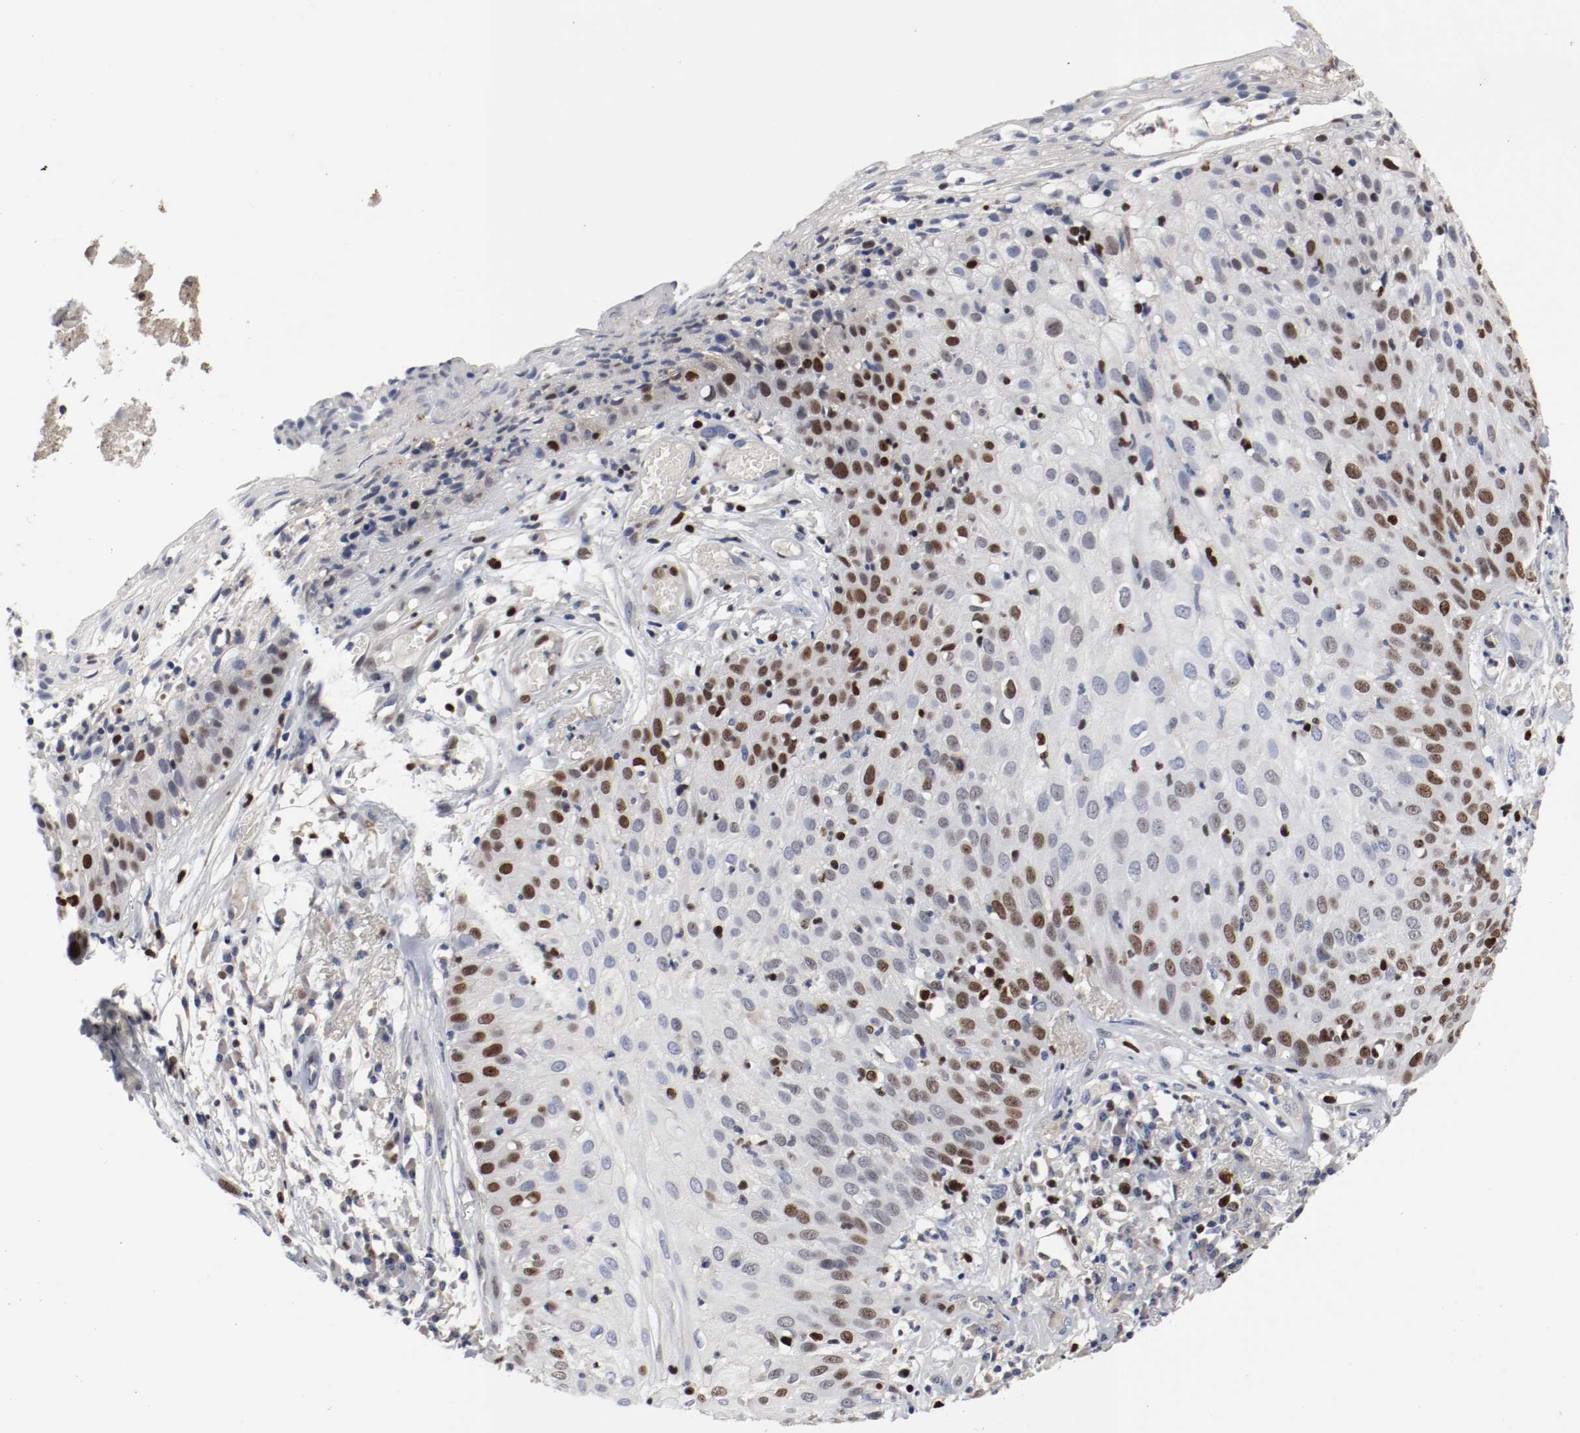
{"staining": {"intensity": "strong", "quantity": "25%-75%", "location": "nuclear"}, "tissue": "skin cancer", "cell_type": "Tumor cells", "image_type": "cancer", "snomed": [{"axis": "morphology", "description": "Squamous cell carcinoma, NOS"}, {"axis": "topography", "description": "Skin"}], "caption": "Approximately 25%-75% of tumor cells in human squamous cell carcinoma (skin) reveal strong nuclear protein expression as visualized by brown immunohistochemical staining.", "gene": "MCM6", "patient": {"sex": "male", "age": 65}}